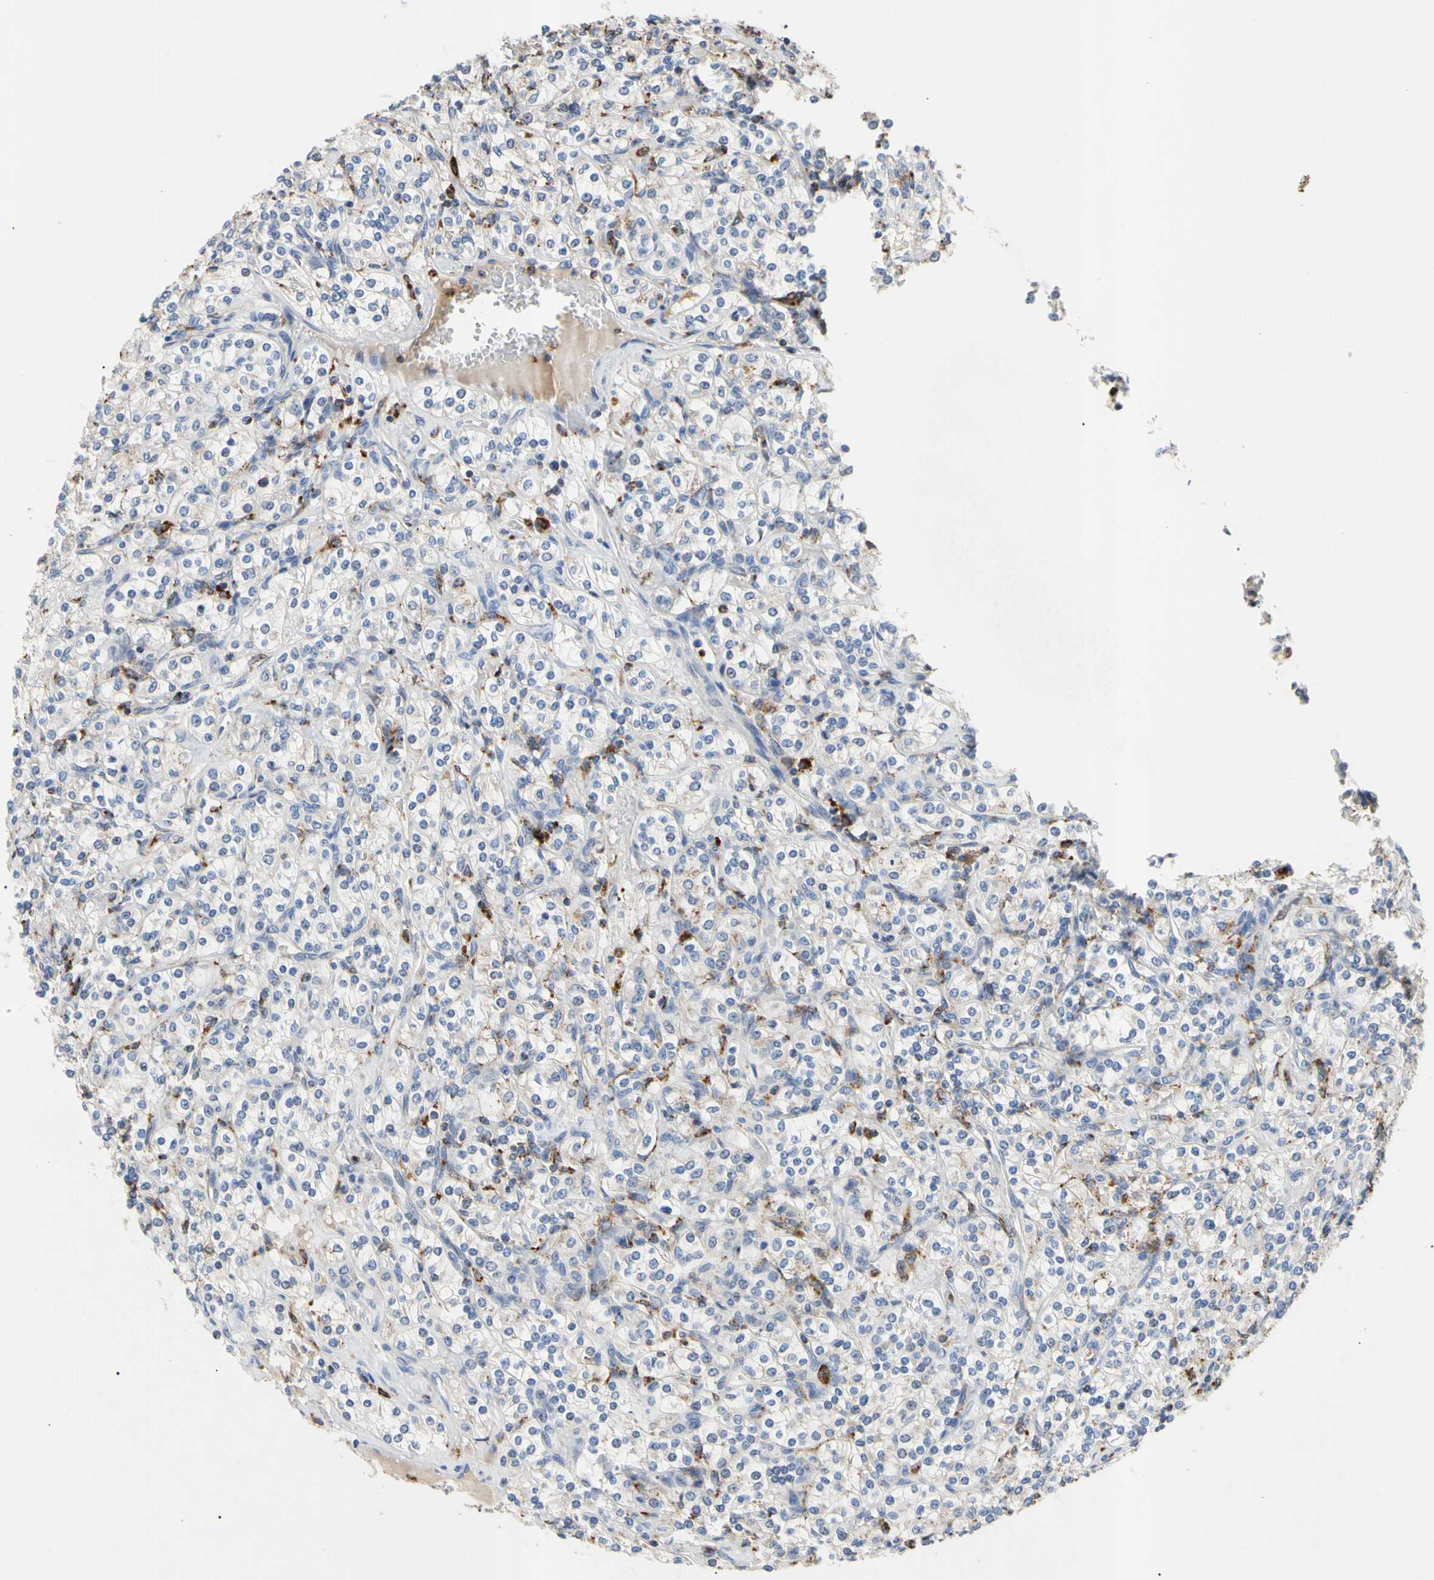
{"staining": {"intensity": "negative", "quantity": "none", "location": "none"}, "tissue": "renal cancer", "cell_type": "Tumor cells", "image_type": "cancer", "snomed": [{"axis": "morphology", "description": "Adenocarcinoma, NOS"}, {"axis": "topography", "description": "Kidney"}], "caption": "High magnification brightfield microscopy of renal adenocarcinoma stained with DAB (brown) and counterstained with hematoxylin (blue): tumor cells show no significant positivity.", "gene": "ADA2", "patient": {"sex": "male", "age": 77}}